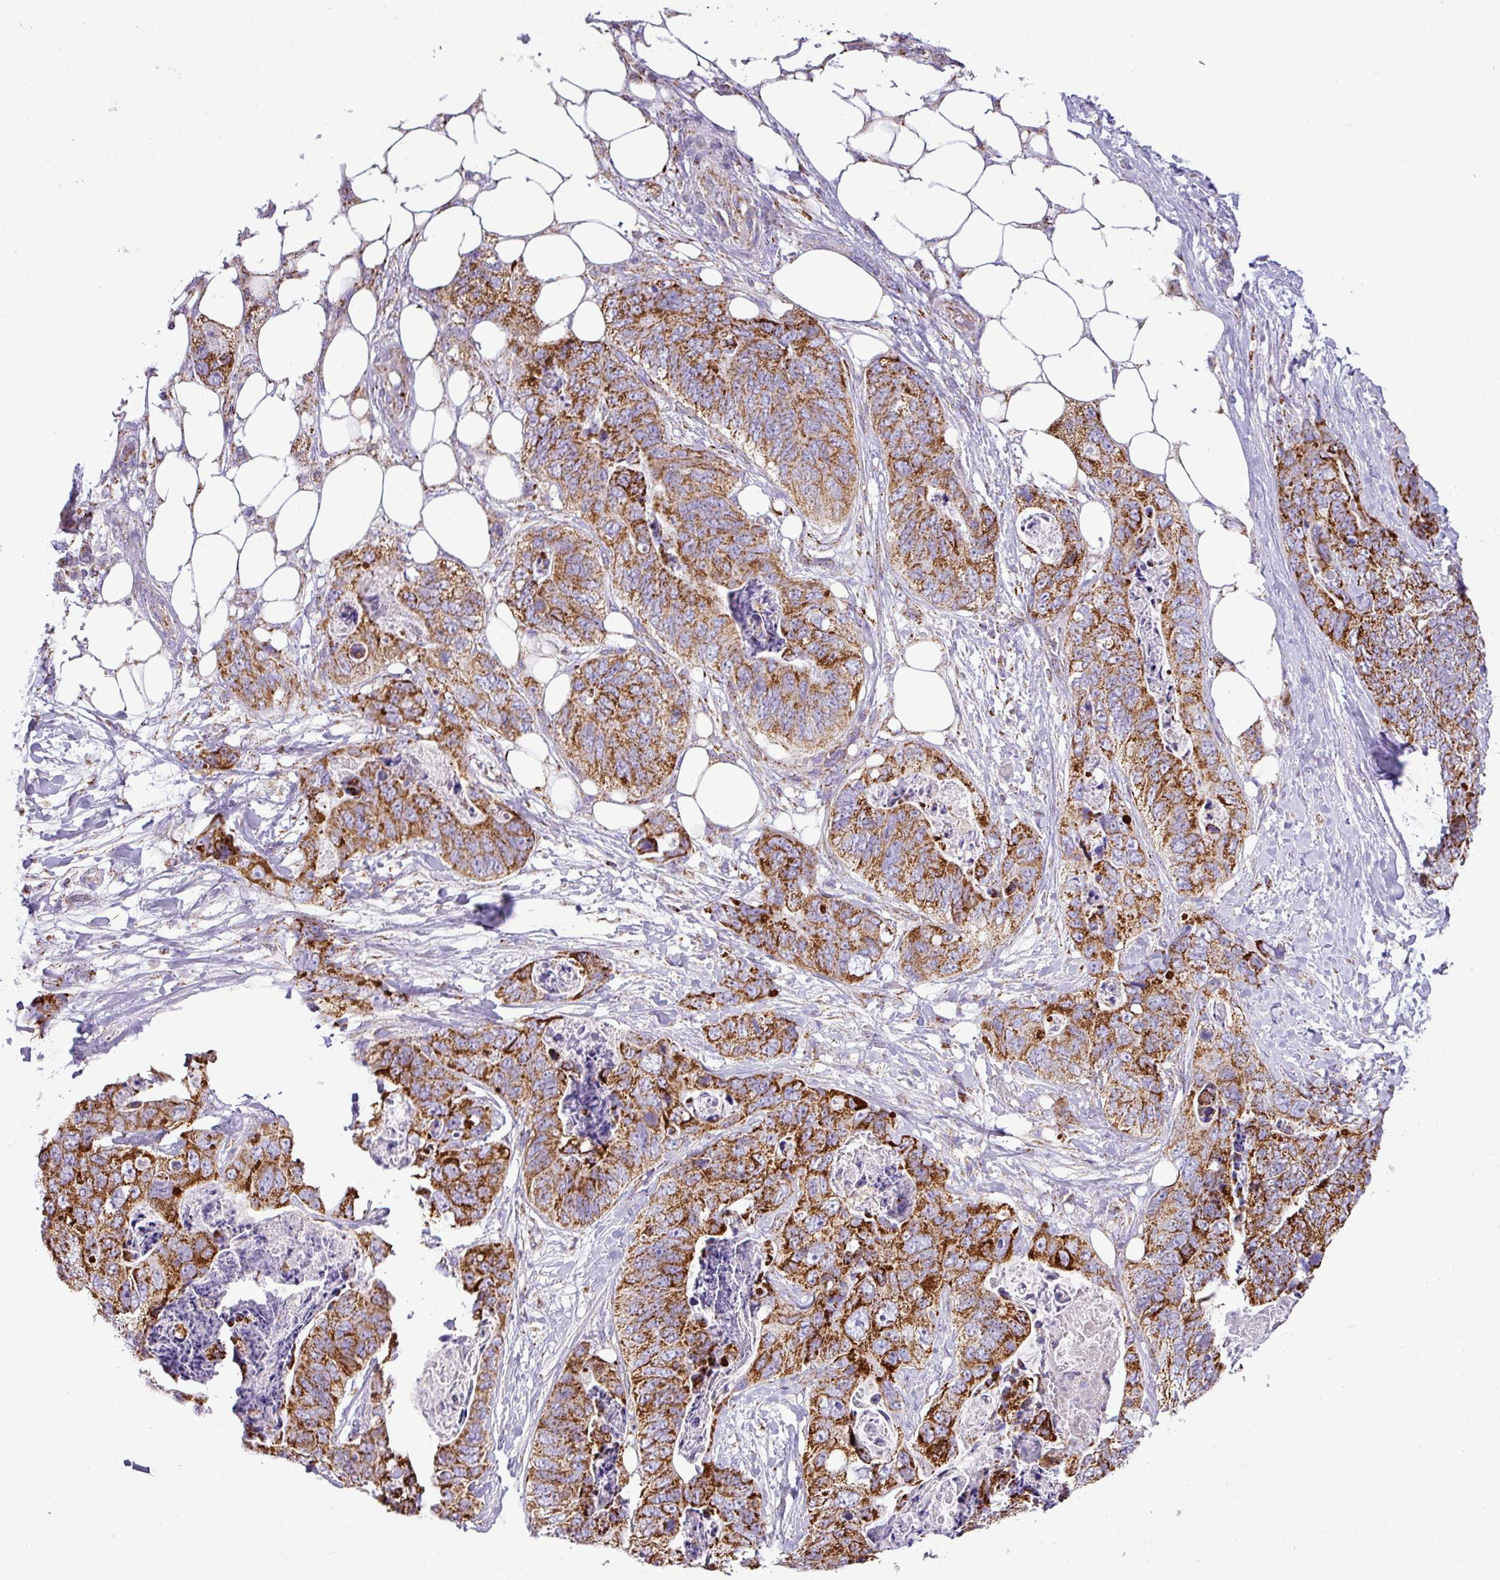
{"staining": {"intensity": "strong", "quantity": ">75%", "location": "cytoplasmic/membranous"}, "tissue": "stomach cancer", "cell_type": "Tumor cells", "image_type": "cancer", "snomed": [{"axis": "morphology", "description": "Adenocarcinoma, NOS"}, {"axis": "topography", "description": "Stomach"}], "caption": "Immunohistochemistry (IHC) histopathology image of stomach cancer stained for a protein (brown), which displays high levels of strong cytoplasmic/membranous positivity in approximately >75% of tumor cells.", "gene": "ZNF81", "patient": {"sex": "female", "age": 89}}